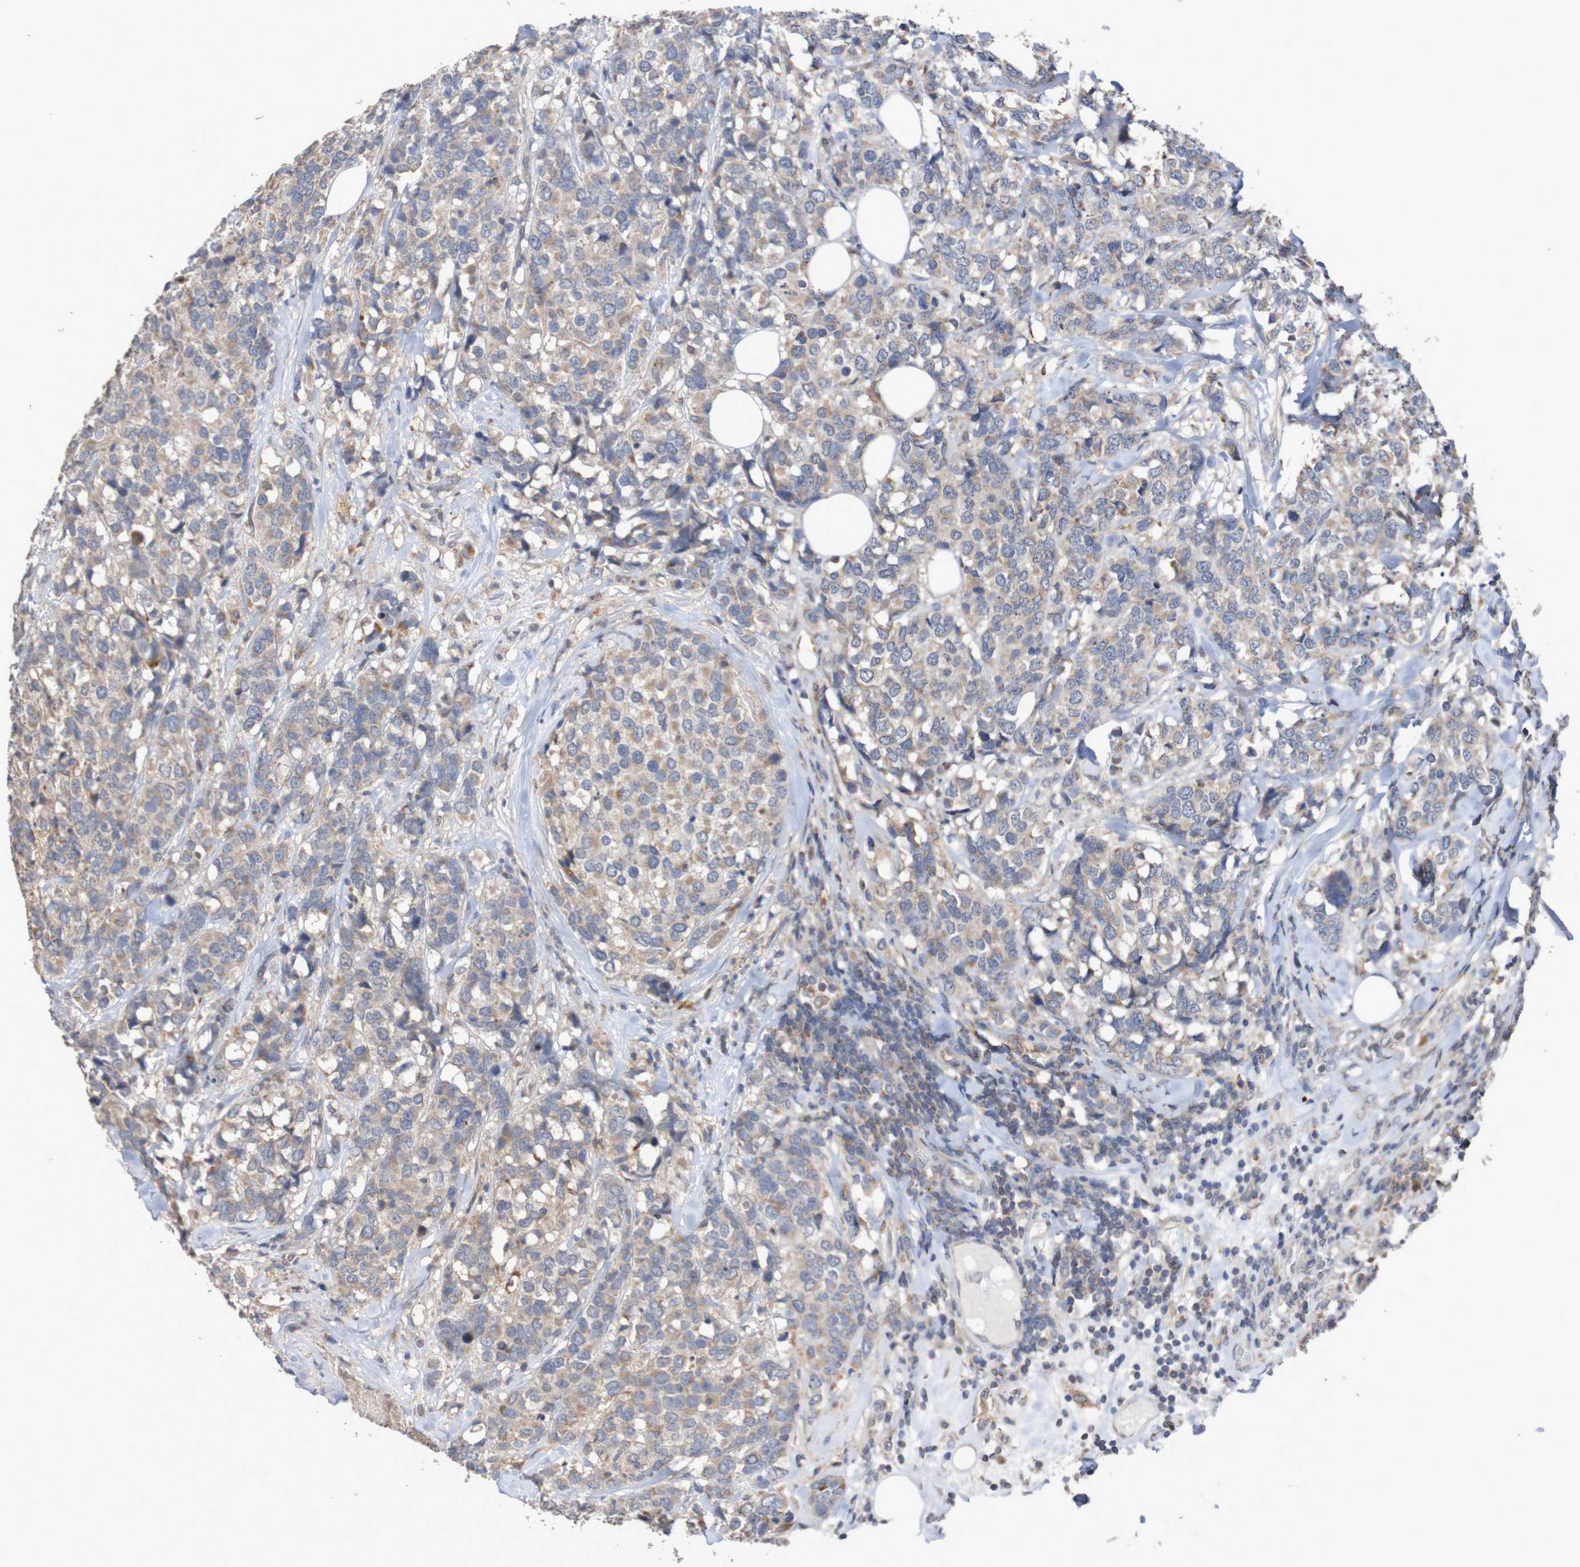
{"staining": {"intensity": "moderate", "quantity": "25%-75%", "location": "cytoplasmic/membranous"}, "tissue": "breast cancer", "cell_type": "Tumor cells", "image_type": "cancer", "snomed": [{"axis": "morphology", "description": "Lobular carcinoma"}, {"axis": "topography", "description": "Breast"}], "caption": "Breast lobular carcinoma was stained to show a protein in brown. There is medium levels of moderate cytoplasmic/membranous staining in approximately 25%-75% of tumor cells.", "gene": "C3orf18", "patient": {"sex": "female", "age": 59}}